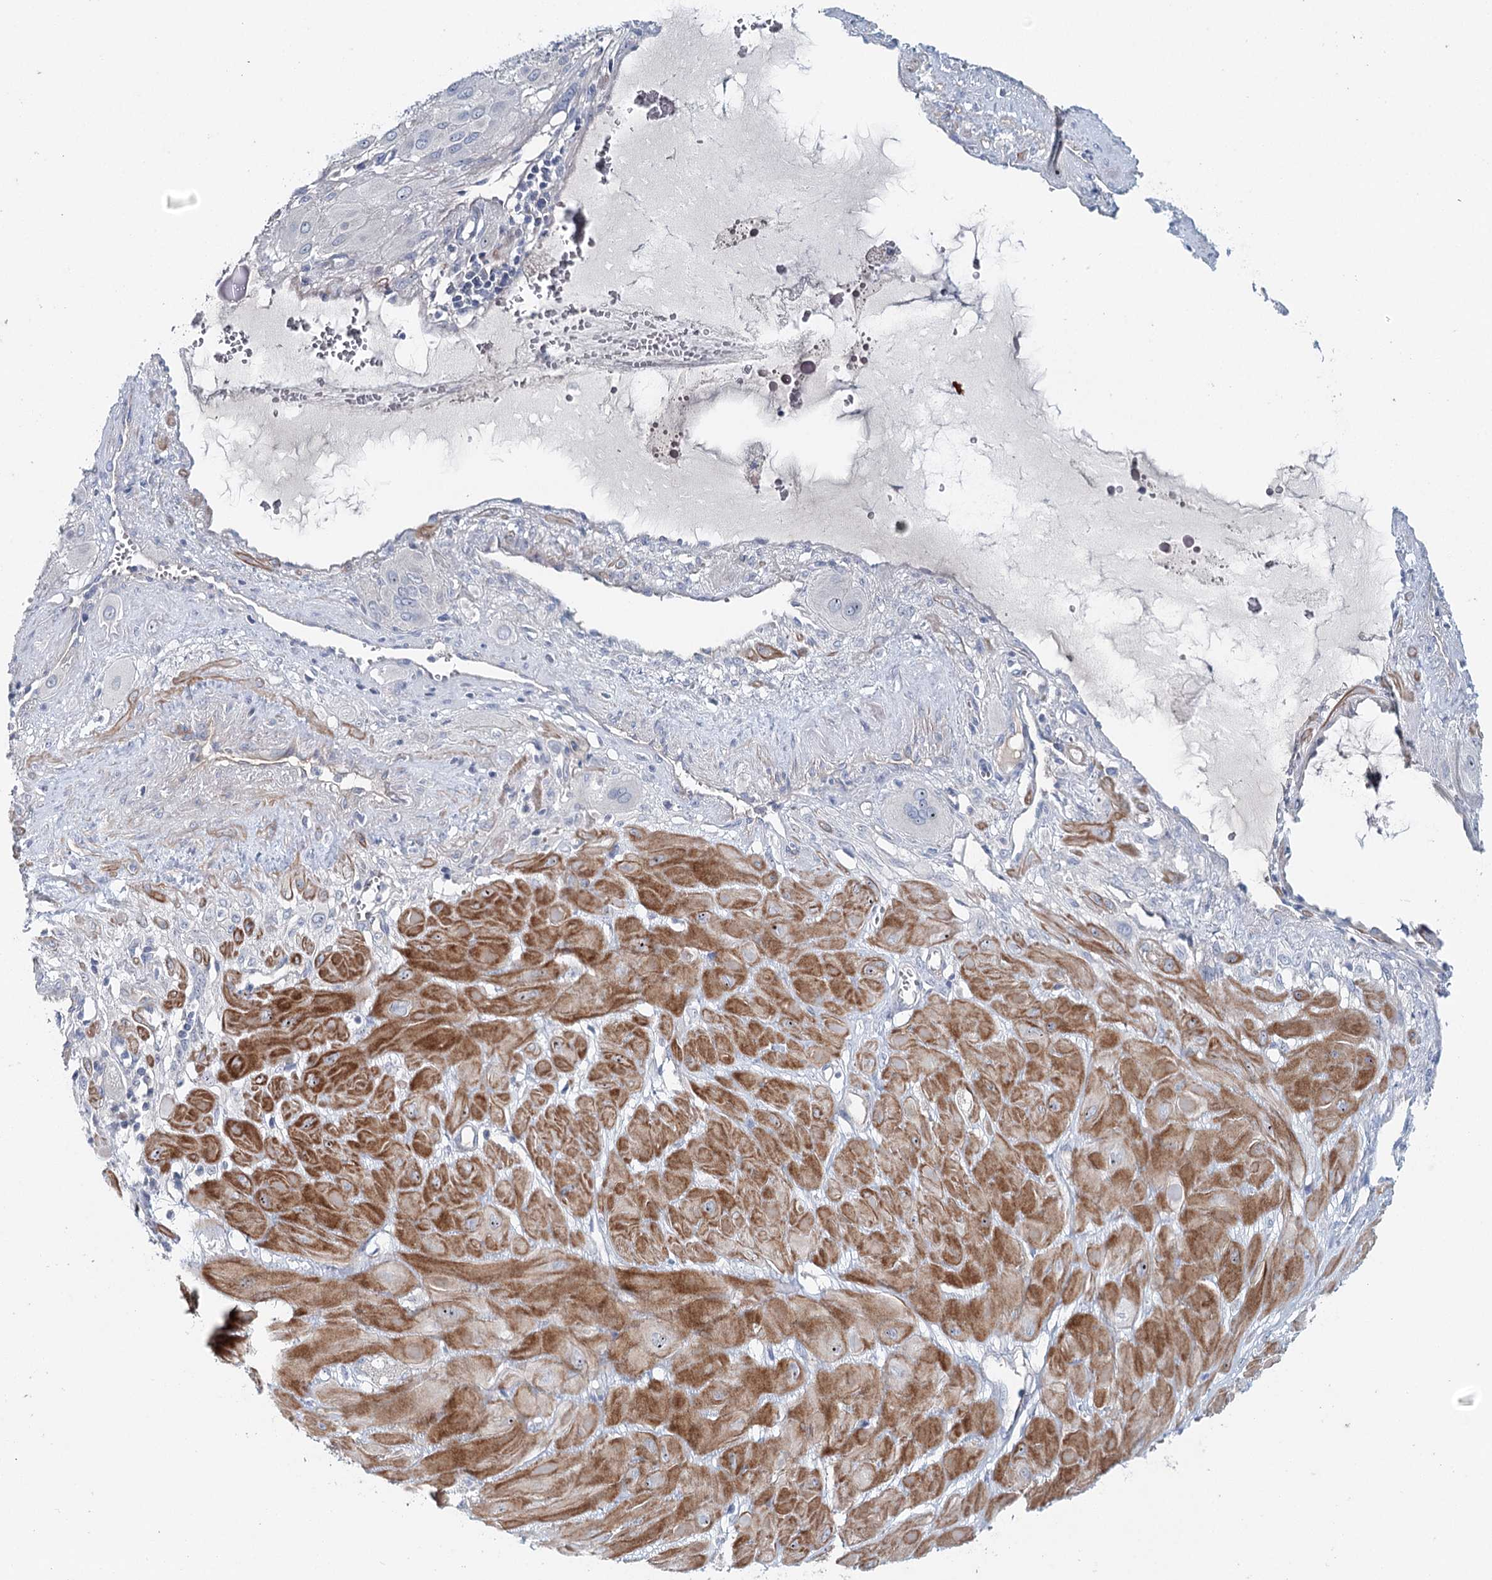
{"staining": {"intensity": "negative", "quantity": "none", "location": "none"}, "tissue": "cervical cancer", "cell_type": "Tumor cells", "image_type": "cancer", "snomed": [{"axis": "morphology", "description": "Squamous cell carcinoma, NOS"}, {"axis": "topography", "description": "Cervix"}], "caption": "Photomicrograph shows no significant protein expression in tumor cells of cervical squamous cell carcinoma. Brightfield microscopy of immunohistochemistry (IHC) stained with DAB (brown) and hematoxylin (blue), captured at high magnification.", "gene": "RBM43", "patient": {"sex": "female", "age": 34}}